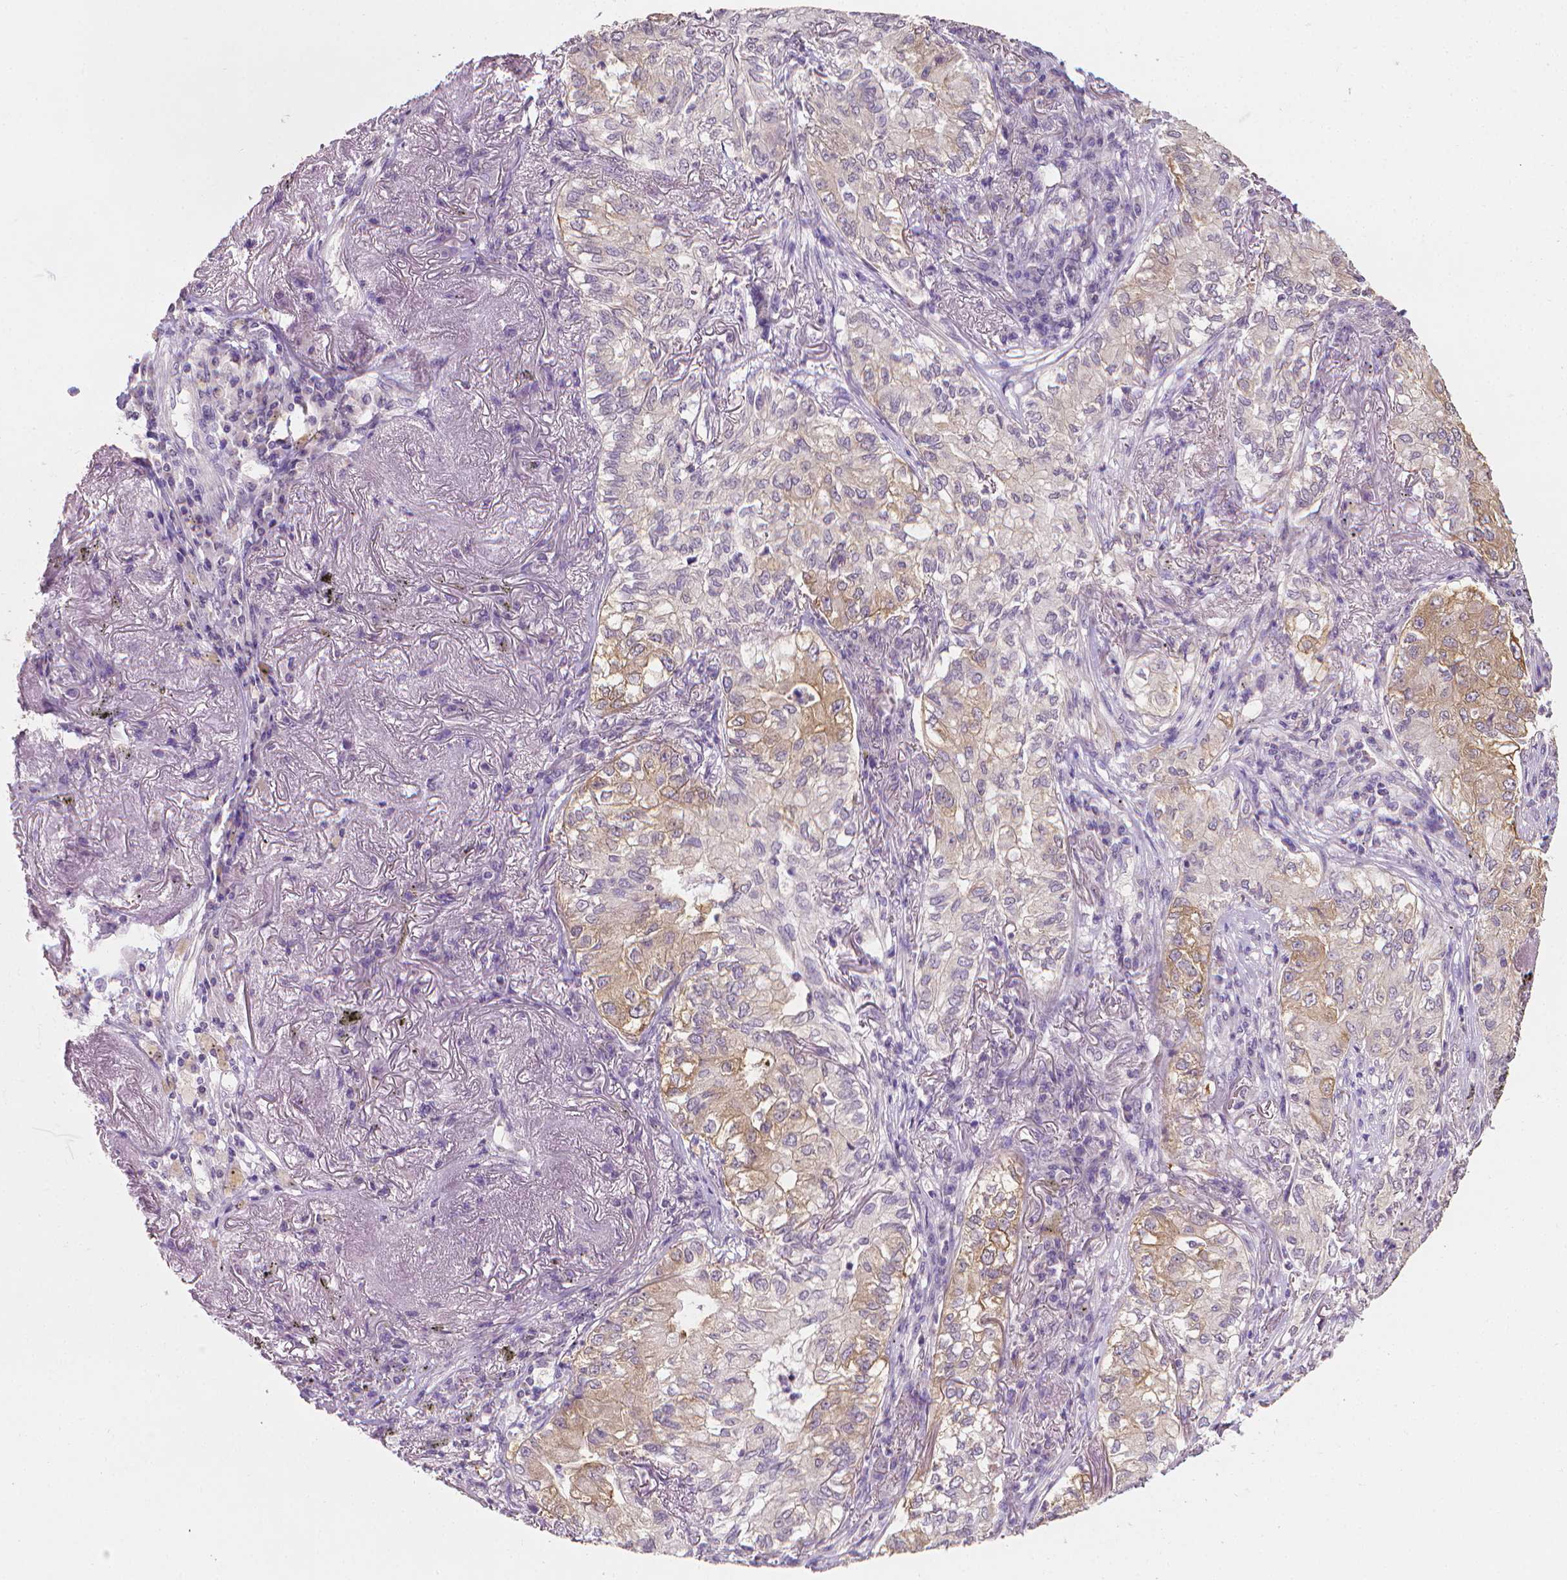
{"staining": {"intensity": "moderate", "quantity": "25%-75%", "location": "cytoplasmic/membranous"}, "tissue": "lung cancer", "cell_type": "Tumor cells", "image_type": "cancer", "snomed": [{"axis": "morphology", "description": "Adenocarcinoma, NOS"}, {"axis": "topography", "description": "Lung"}], "caption": "Human lung cancer (adenocarcinoma) stained with a brown dye reveals moderate cytoplasmic/membranous positive expression in about 25%-75% of tumor cells.", "gene": "FASN", "patient": {"sex": "female", "age": 73}}